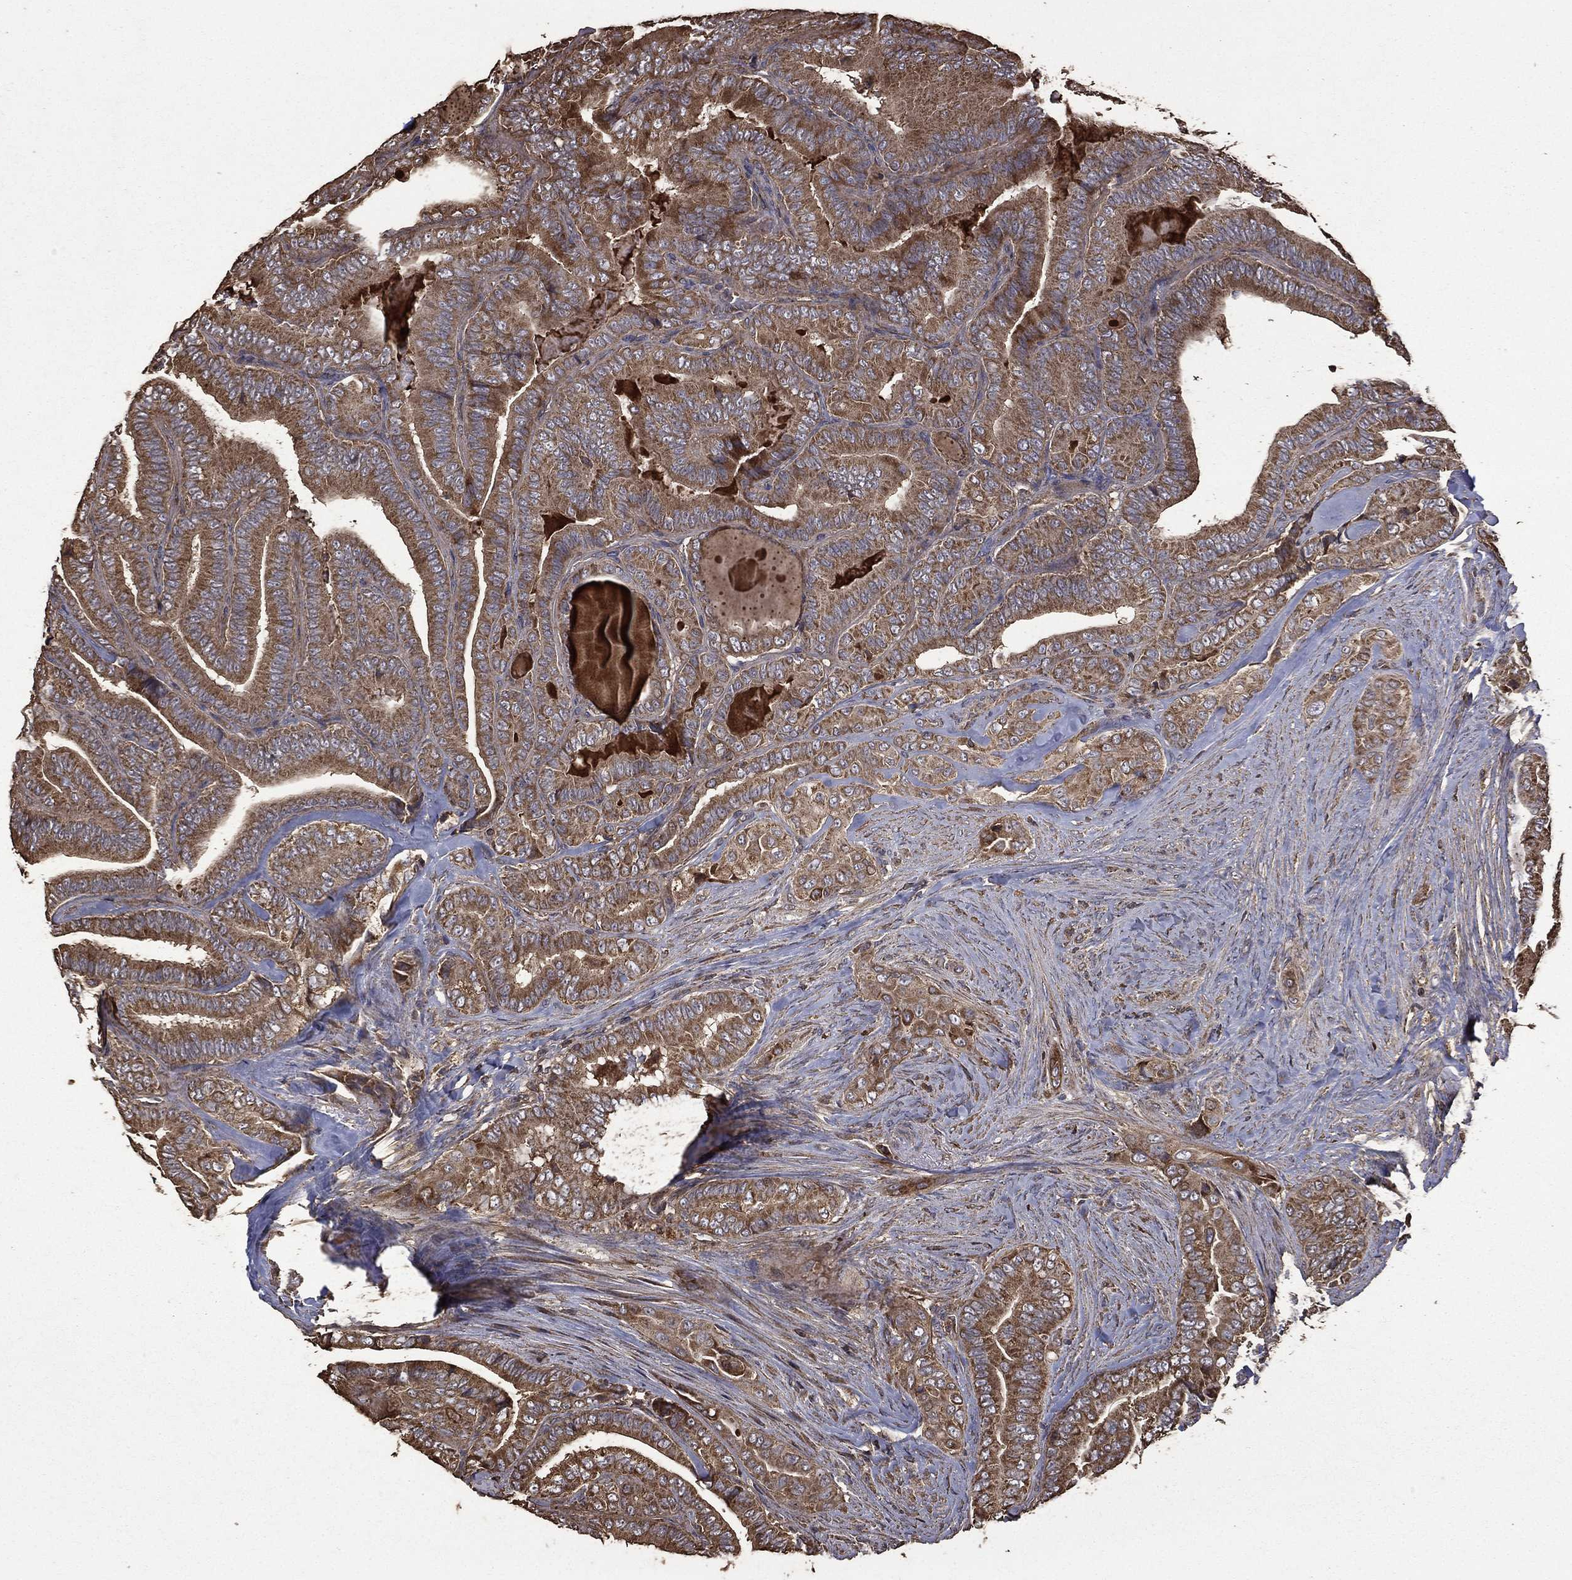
{"staining": {"intensity": "moderate", "quantity": ">75%", "location": "cytoplasmic/membranous"}, "tissue": "thyroid cancer", "cell_type": "Tumor cells", "image_type": "cancer", "snomed": [{"axis": "morphology", "description": "Papillary adenocarcinoma, NOS"}, {"axis": "topography", "description": "Thyroid gland"}], "caption": "This image reveals IHC staining of thyroid cancer, with medium moderate cytoplasmic/membranous staining in approximately >75% of tumor cells.", "gene": "METTL27", "patient": {"sex": "male", "age": 61}}